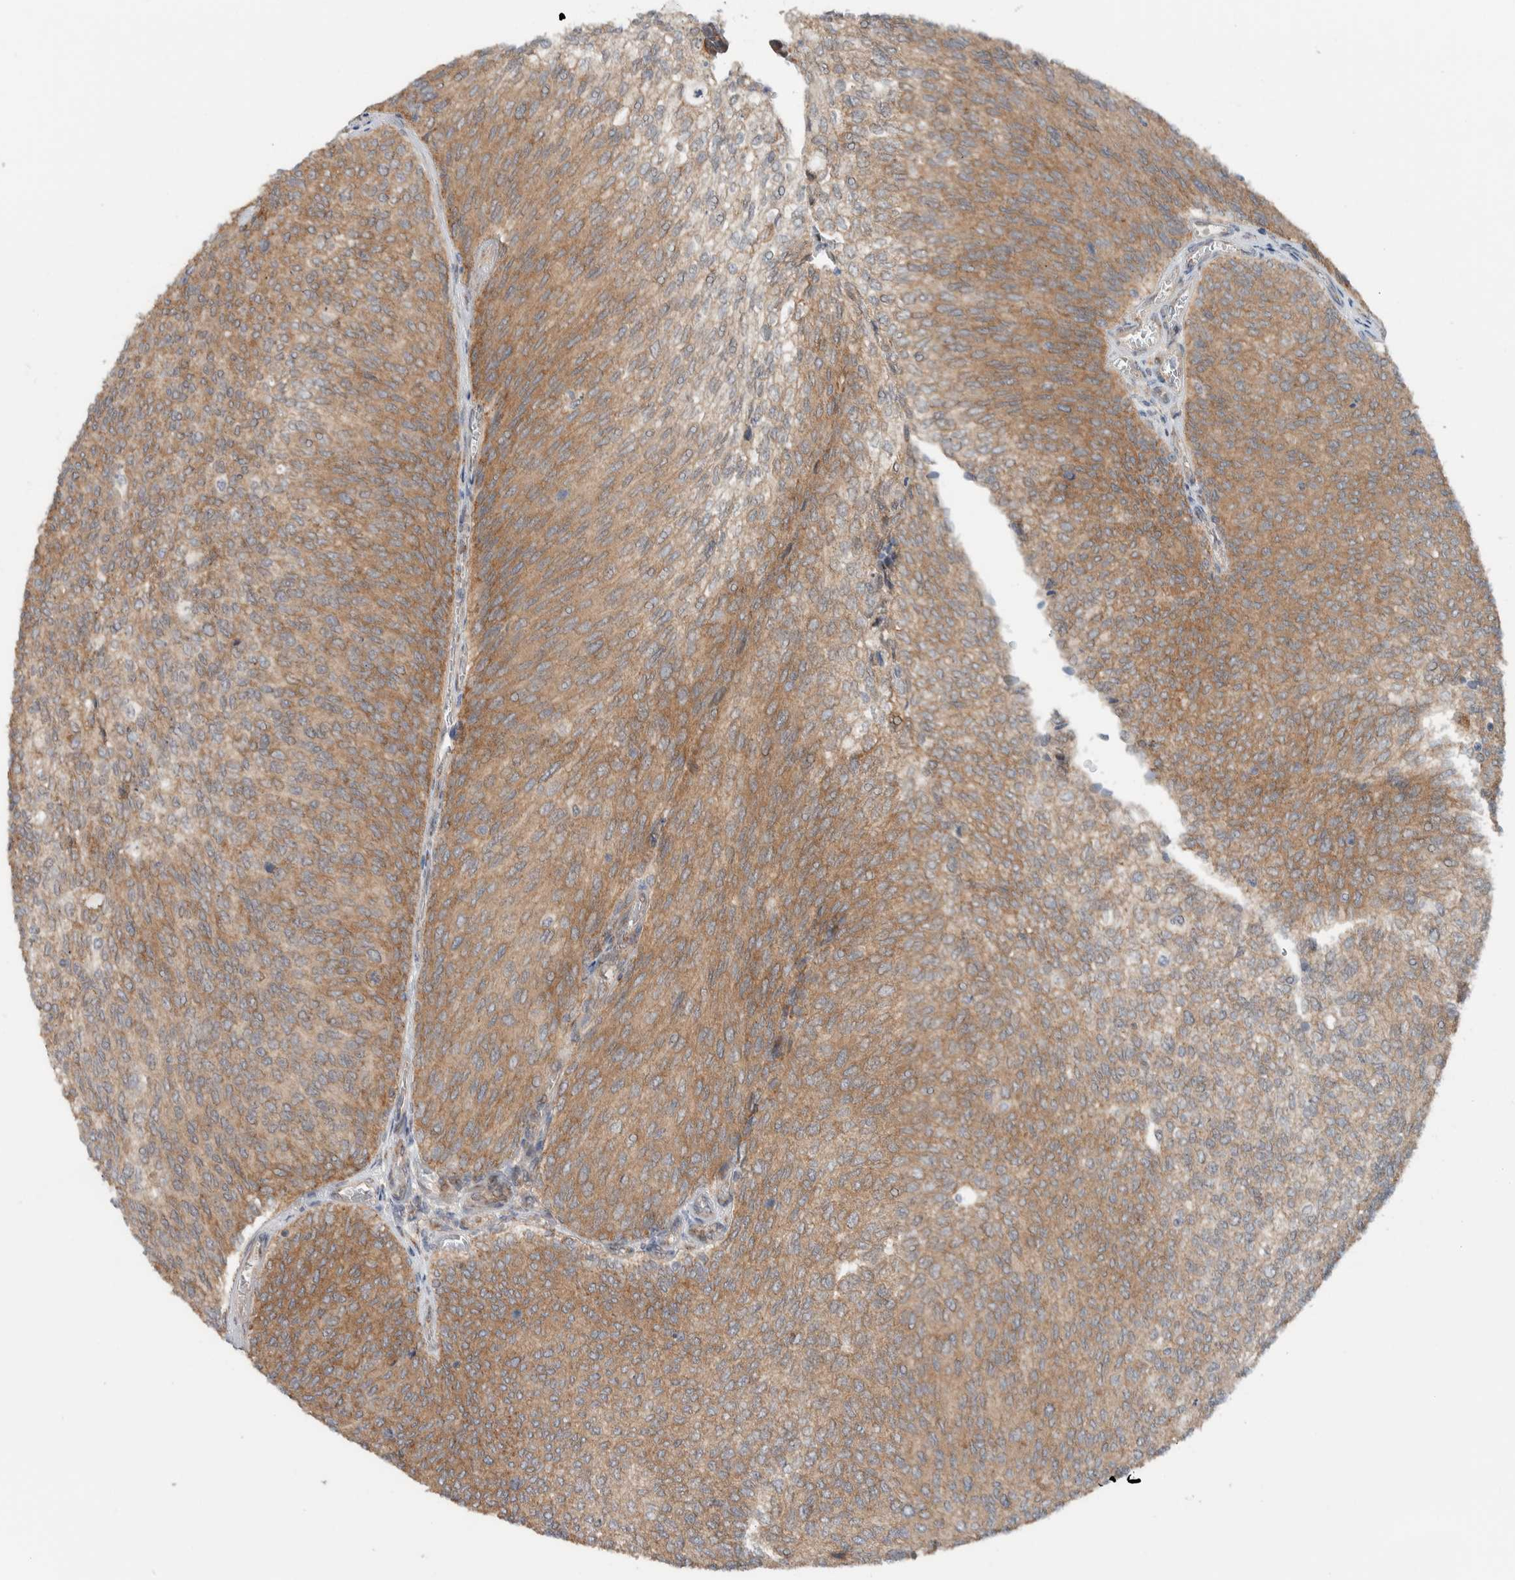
{"staining": {"intensity": "moderate", "quantity": ">75%", "location": "cytoplasmic/membranous"}, "tissue": "urothelial cancer", "cell_type": "Tumor cells", "image_type": "cancer", "snomed": [{"axis": "morphology", "description": "Urothelial carcinoma, Low grade"}, {"axis": "topography", "description": "Urinary bladder"}], "caption": "An image of human urothelial carcinoma (low-grade) stained for a protein demonstrates moderate cytoplasmic/membranous brown staining in tumor cells.", "gene": "RERE", "patient": {"sex": "female", "age": 79}}